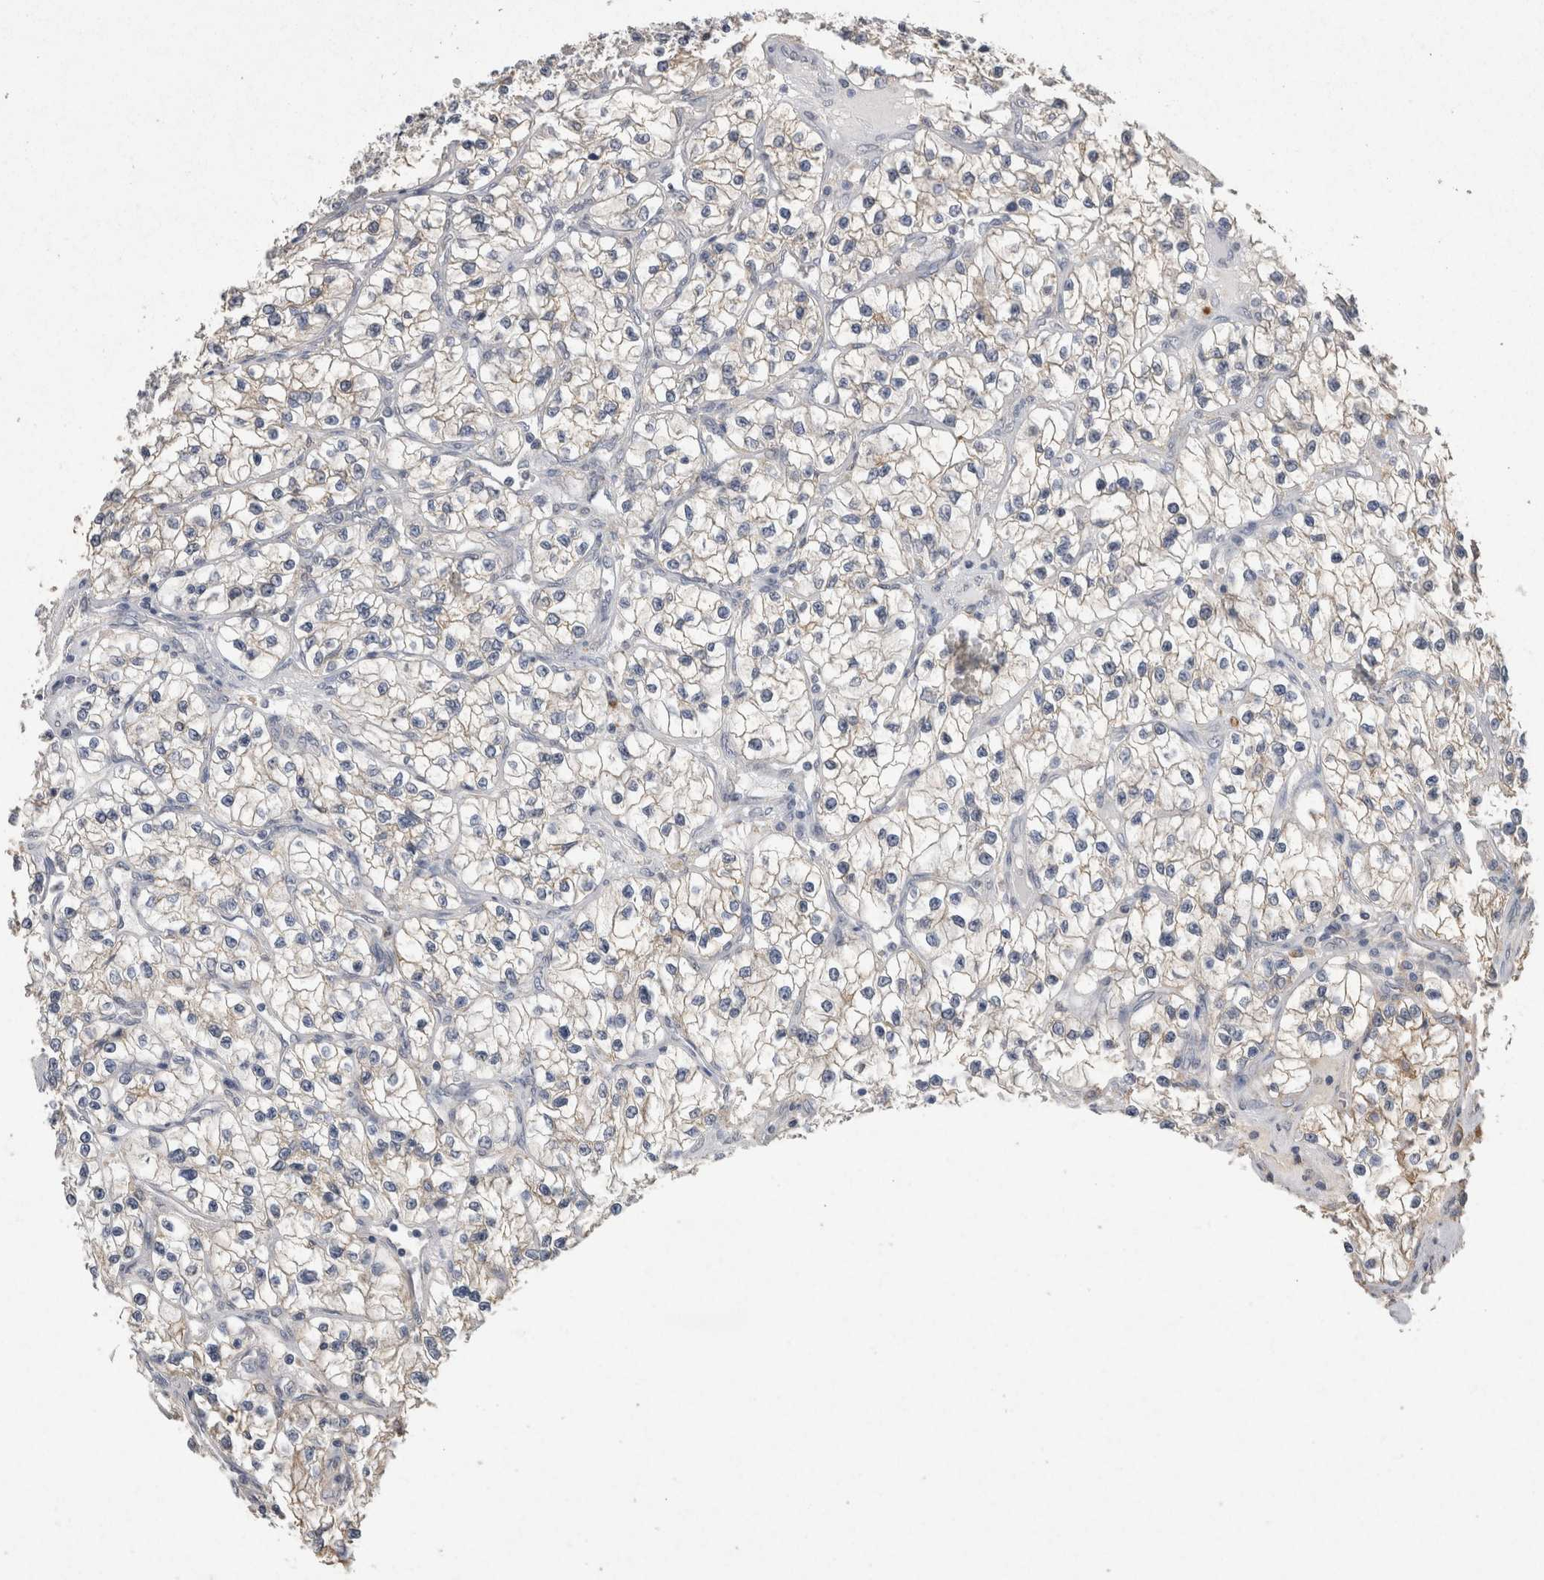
{"staining": {"intensity": "weak", "quantity": "<25%", "location": "cytoplasmic/membranous"}, "tissue": "renal cancer", "cell_type": "Tumor cells", "image_type": "cancer", "snomed": [{"axis": "morphology", "description": "Adenocarcinoma, NOS"}, {"axis": "topography", "description": "Kidney"}], "caption": "High power microscopy histopathology image of an immunohistochemistry photomicrograph of renal cancer, revealing no significant staining in tumor cells.", "gene": "CNTFR", "patient": {"sex": "female", "age": 57}}